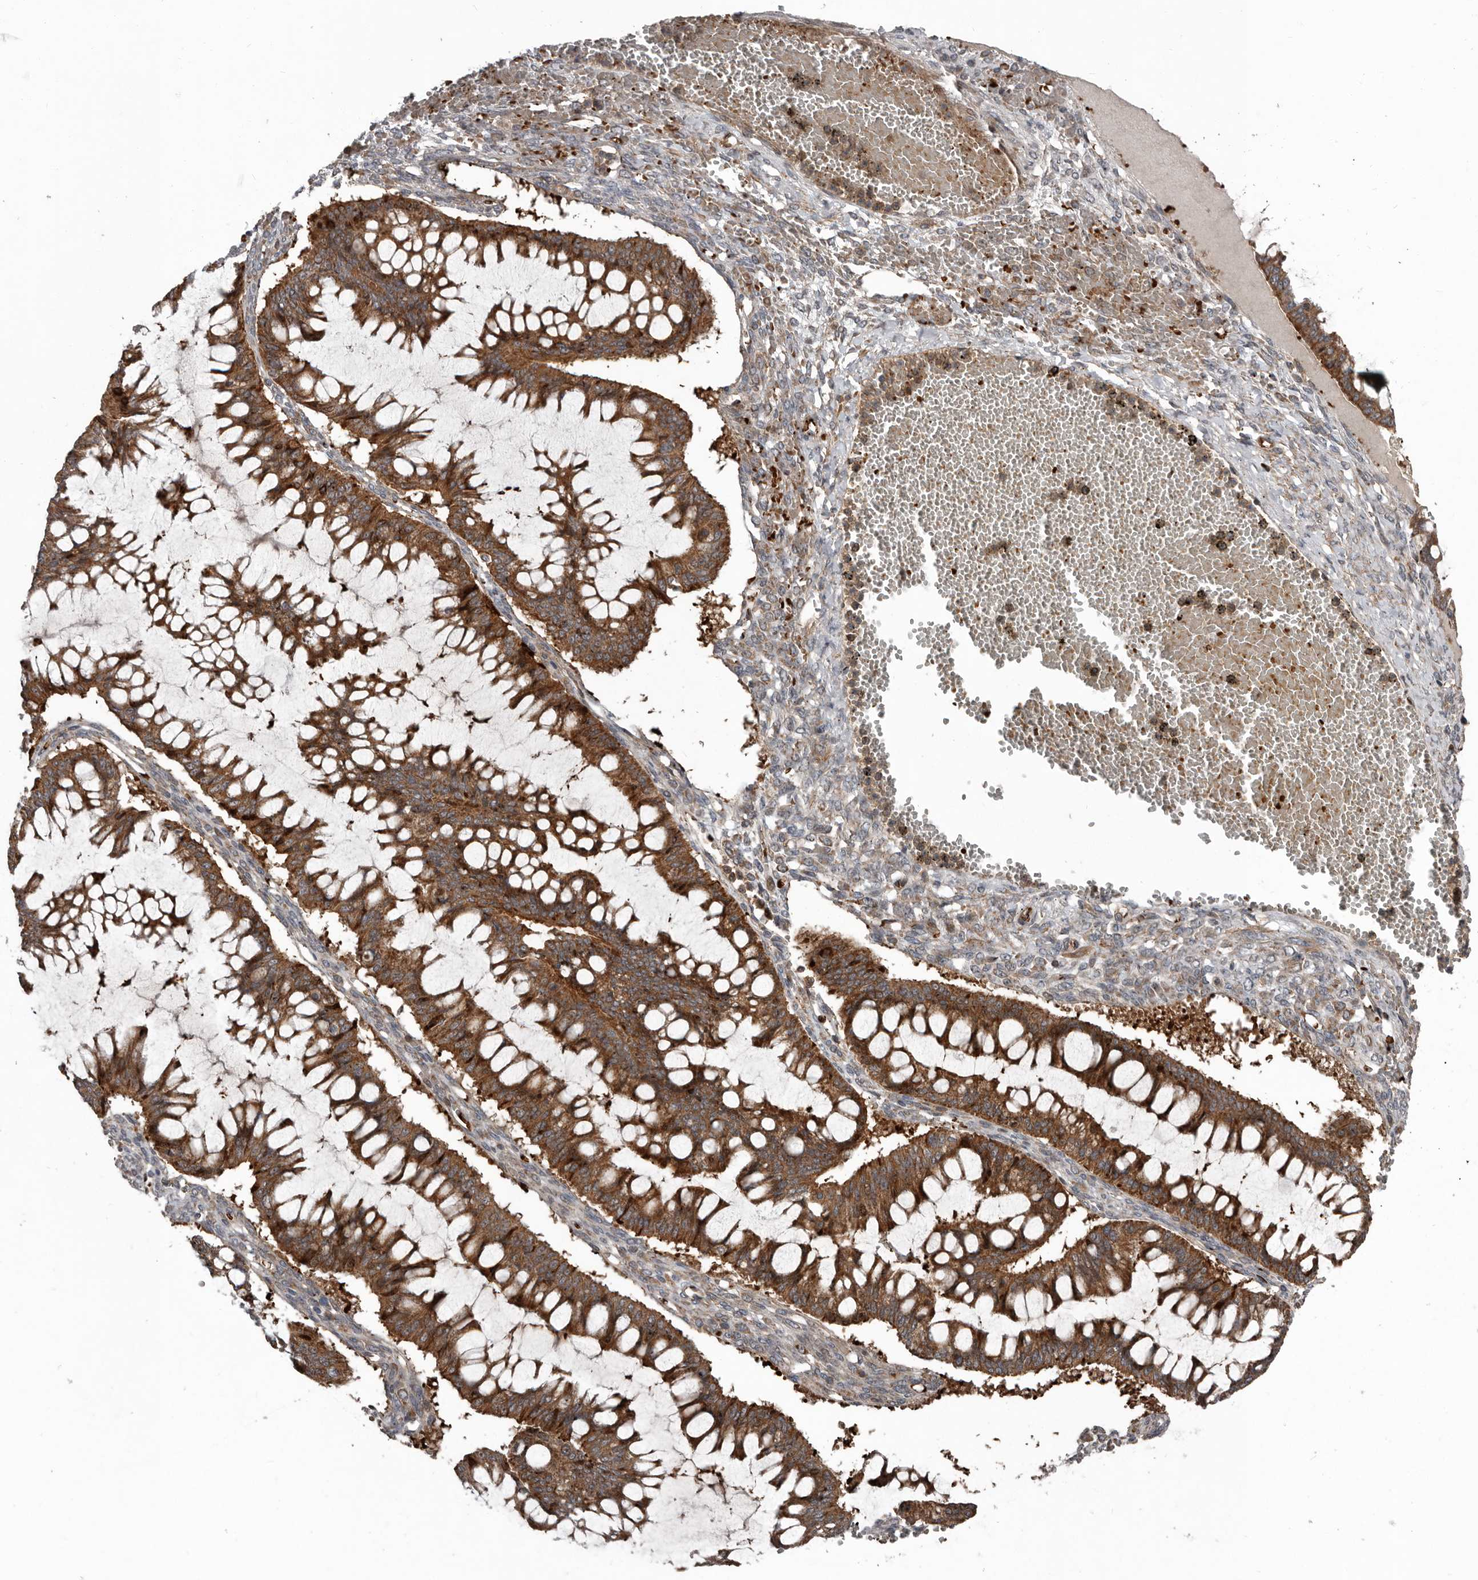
{"staining": {"intensity": "strong", "quantity": ">75%", "location": "cytoplasmic/membranous"}, "tissue": "ovarian cancer", "cell_type": "Tumor cells", "image_type": "cancer", "snomed": [{"axis": "morphology", "description": "Cystadenocarcinoma, mucinous, NOS"}, {"axis": "topography", "description": "Ovary"}], "caption": "Immunohistochemistry staining of ovarian cancer (mucinous cystadenocarcinoma), which exhibits high levels of strong cytoplasmic/membranous expression in approximately >75% of tumor cells indicating strong cytoplasmic/membranous protein positivity. The staining was performed using DAB (brown) for protein detection and nuclei were counterstained in hematoxylin (blue).", "gene": "FBXO31", "patient": {"sex": "female", "age": 73}}